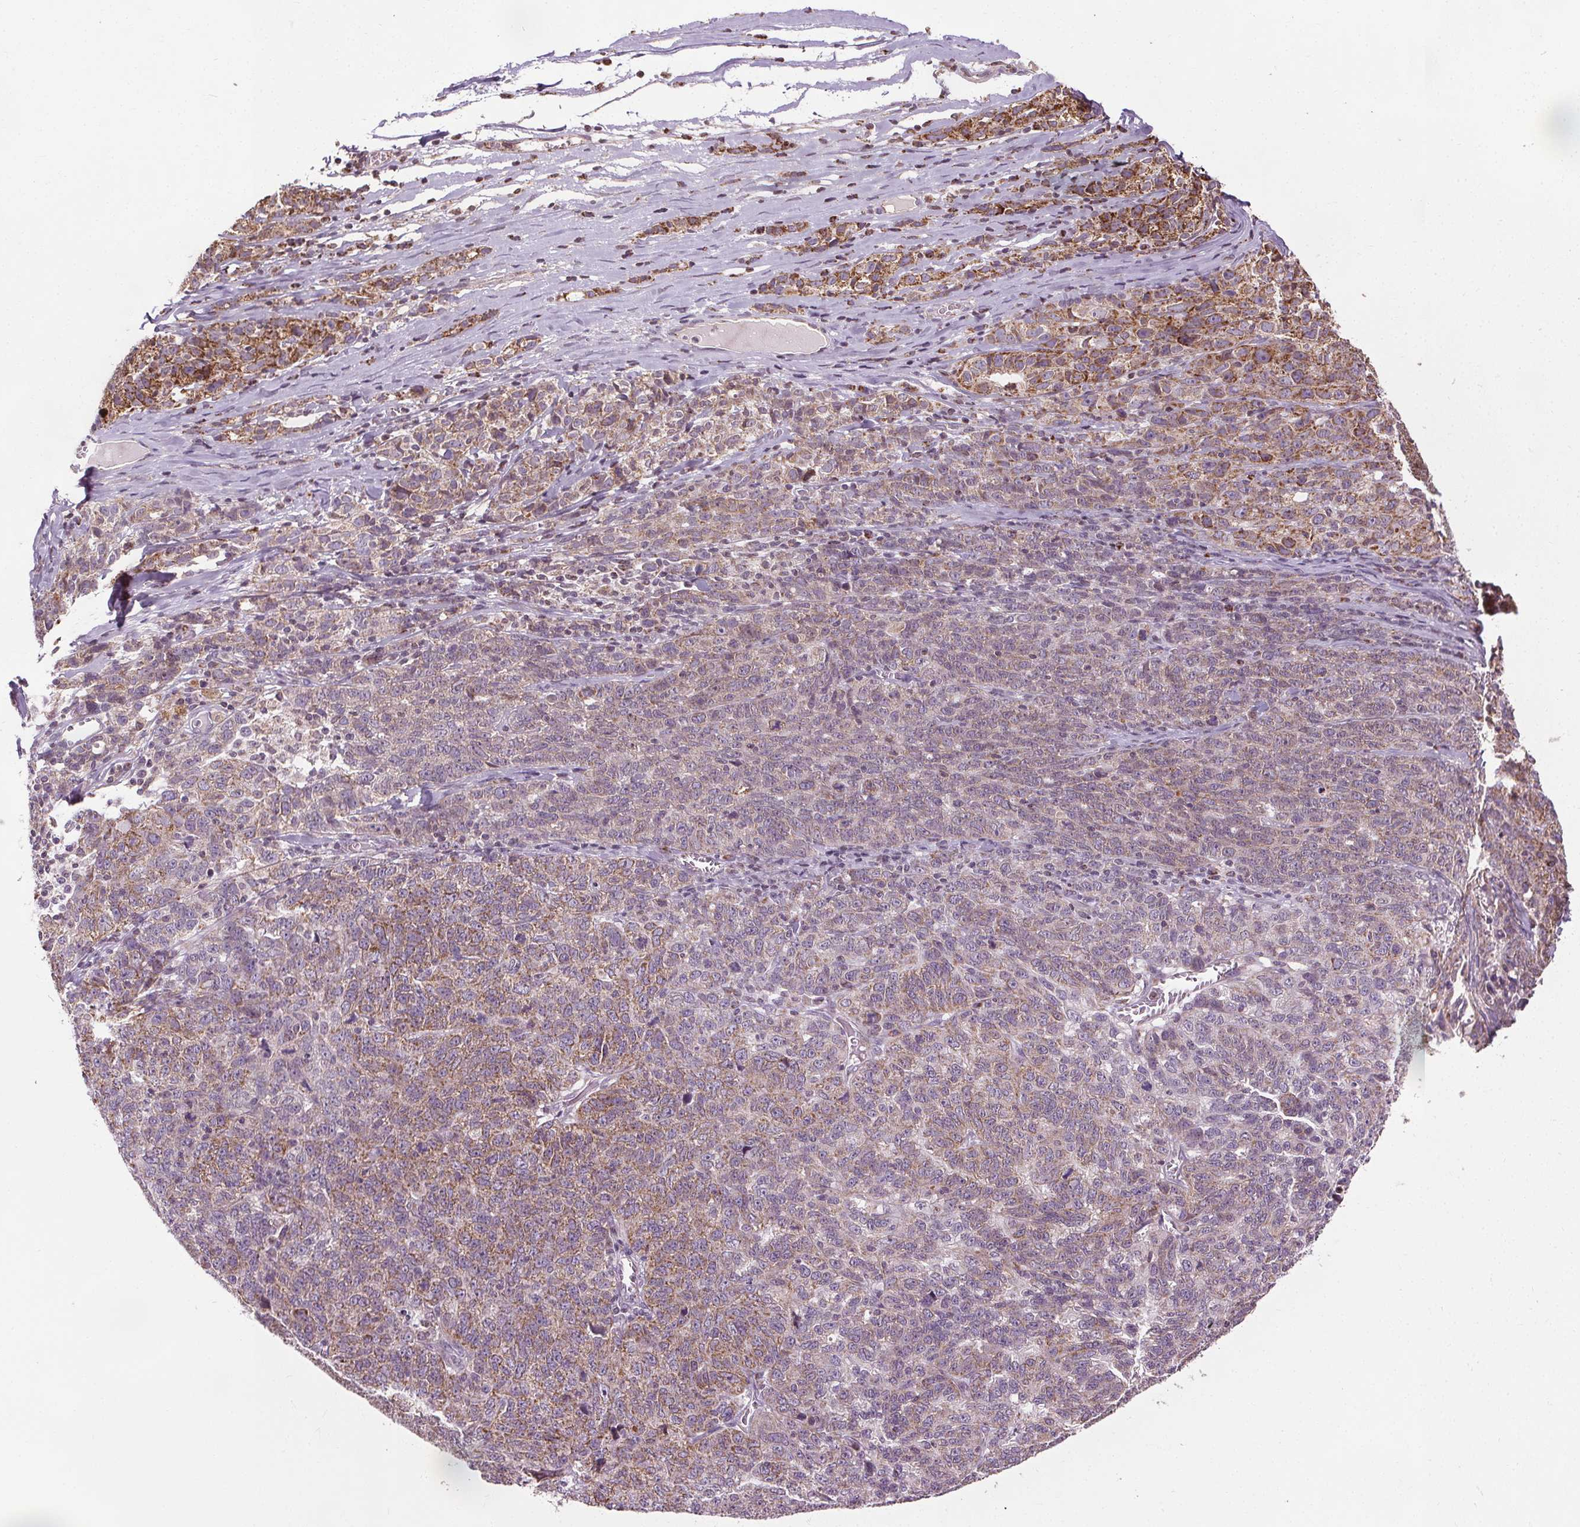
{"staining": {"intensity": "moderate", "quantity": "25%-75%", "location": "cytoplasmic/membranous"}, "tissue": "ovarian cancer", "cell_type": "Tumor cells", "image_type": "cancer", "snomed": [{"axis": "morphology", "description": "Cystadenocarcinoma, serous, NOS"}, {"axis": "topography", "description": "Ovary"}], "caption": "An immunohistochemistry histopathology image of tumor tissue is shown. Protein staining in brown highlights moderate cytoplasmic/membranous positivity in serous cystadenocarcinoma (ovarian) within tumor cells. (brown staining indicates protein expression, while blue staining denotes nuclei).", "gene": "LFNG", "patient": {"sex": "female", "age": 71}}